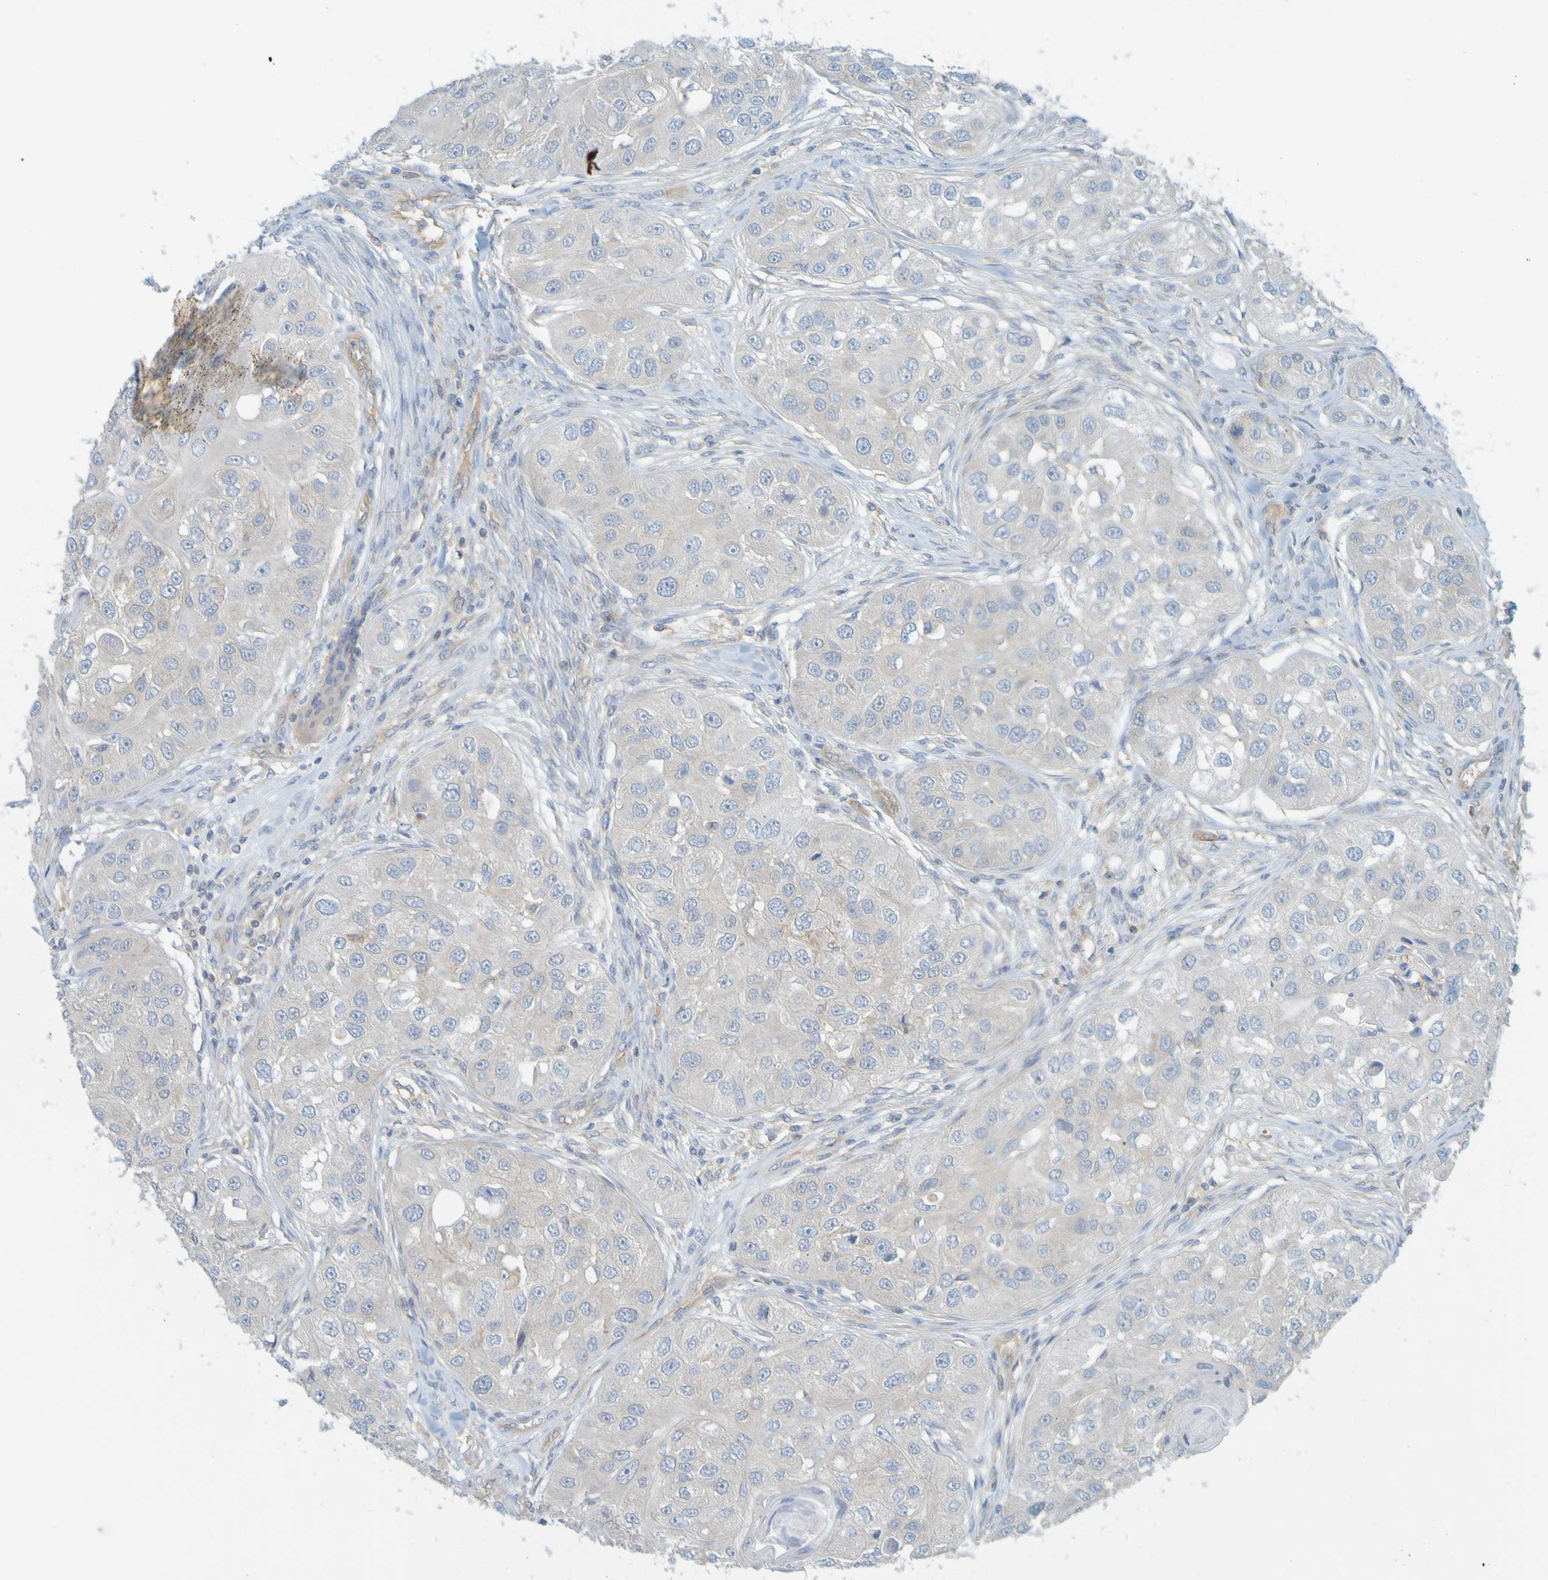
{"staining": {"intensity": "negative", "quantity": "none", "location": "none"}, "tissue": "head and neck cancer", "cell_type": "Tumor cells", "image_type": "cancer", "snomed": [{"axis": "morphology", "description": "Normal tissue, NOS"}, {"axis": "morphology", "description": "Squamous cell carcinoma, NOS"}, {"axis": "topography", "description": "Skeletal muscle"}, {"axis": "topography", "description": "Head-Neck"}], "caption": "IHC histopathology image of head and neck squamous cell carcinoma stained for a protein (brown), which reveals no staining in tumor cells.", "gene": "APPL1", "patient": {"sex": "male", "age": 51}}